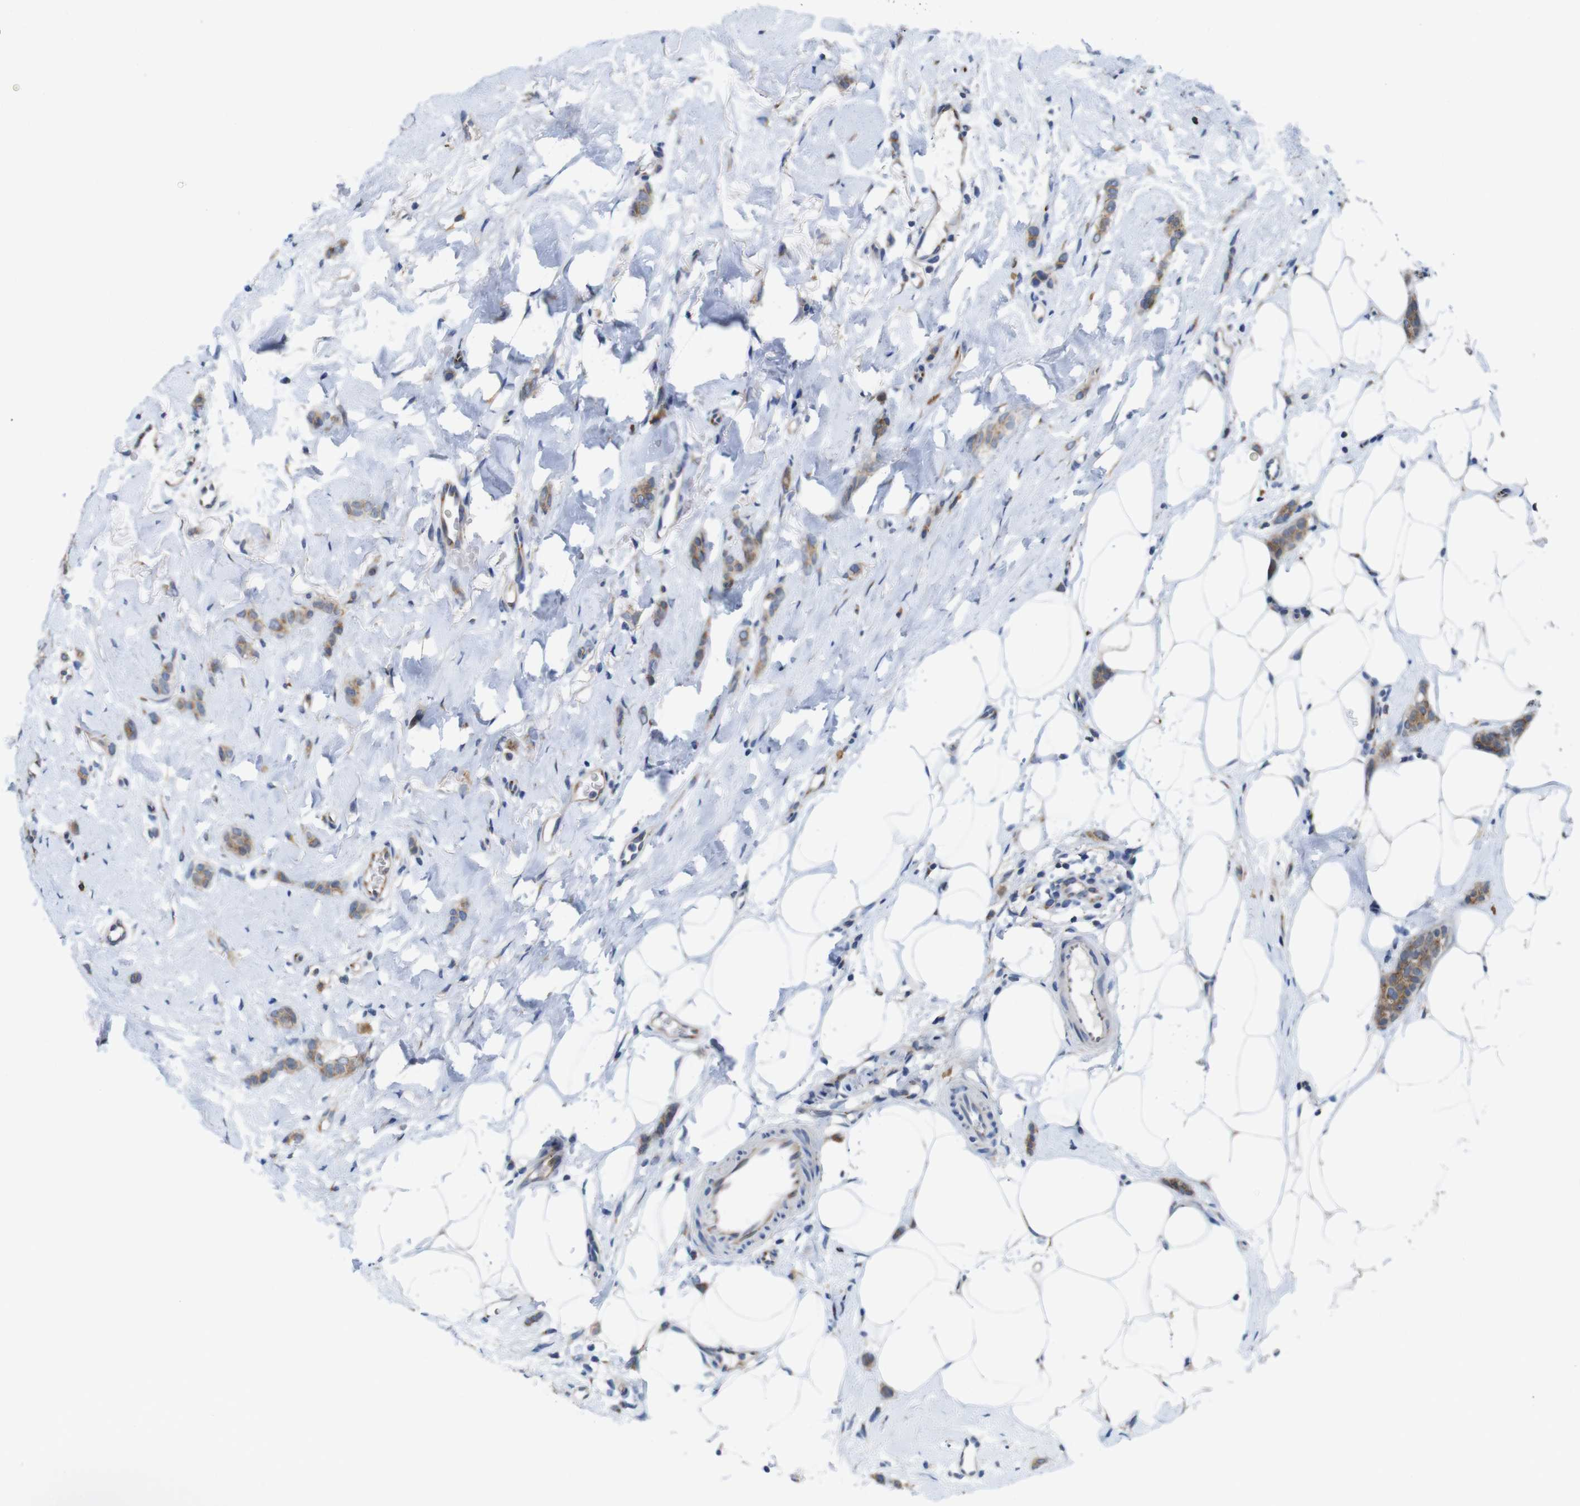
{"staining": {"intensity": "moderate", "quantity": ">75%", "location": "cytoplasmic/membranous"}, "tissue": "breast cancer", "cell_type": "Tumor cells", "image_type": "cancer", "snomed": [{"axis": "morphology", "description": "Lobular carcinoma"}, {"axis": "topography", "description": "Skin"}, {"axis": "topography", "description": "Breast"}], "caption": "Immunohistochemical staining of human breast cancer (lobular carcinoma) exhibits moderate cytoplasmic/membranous protein staining in about >75% of tumor cells.", "gene": "EFCAB14", "patient": {"sex": "female", "age": 46}}